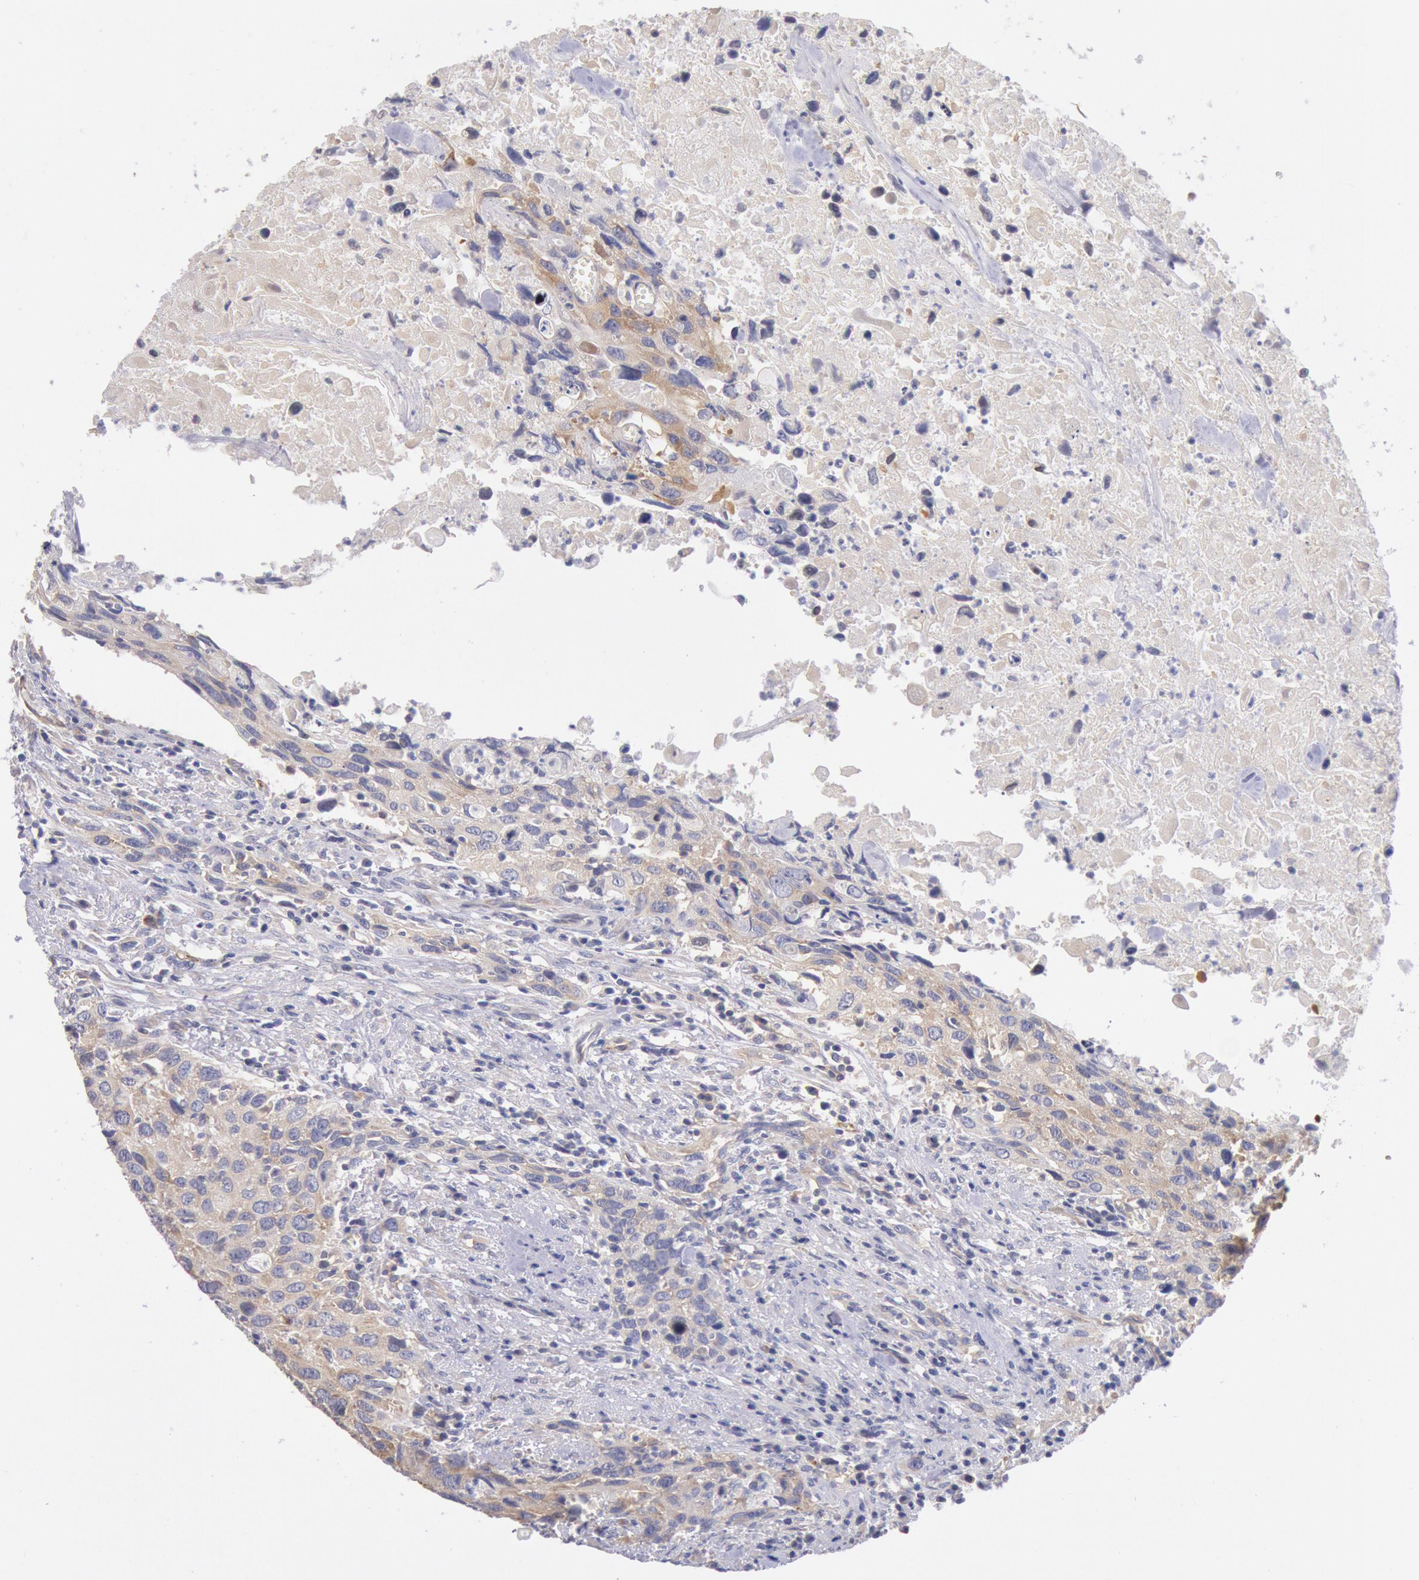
{"staining": {"intensity": "moderate", "quantity": ">75%", "location": "cytoplasmic/membranous"}, "tissue": "urothelial cancer", "cell_type": "Tumor cells", "image_type": "cancer", "snomed": [{"axis": "morphology", "description": "Urothelial carcinoma, High grade"}, {"axis": "topography", "description": "Urinary bladder"}], "caption": "IHC of high-grade urothelial carcinoma exhibits medium levels of moderate cytoplasmic/membranous staining in about >75% of tumor cells.", "gene": "DRG1", "patient": {"sex": "male", "age": 71}}